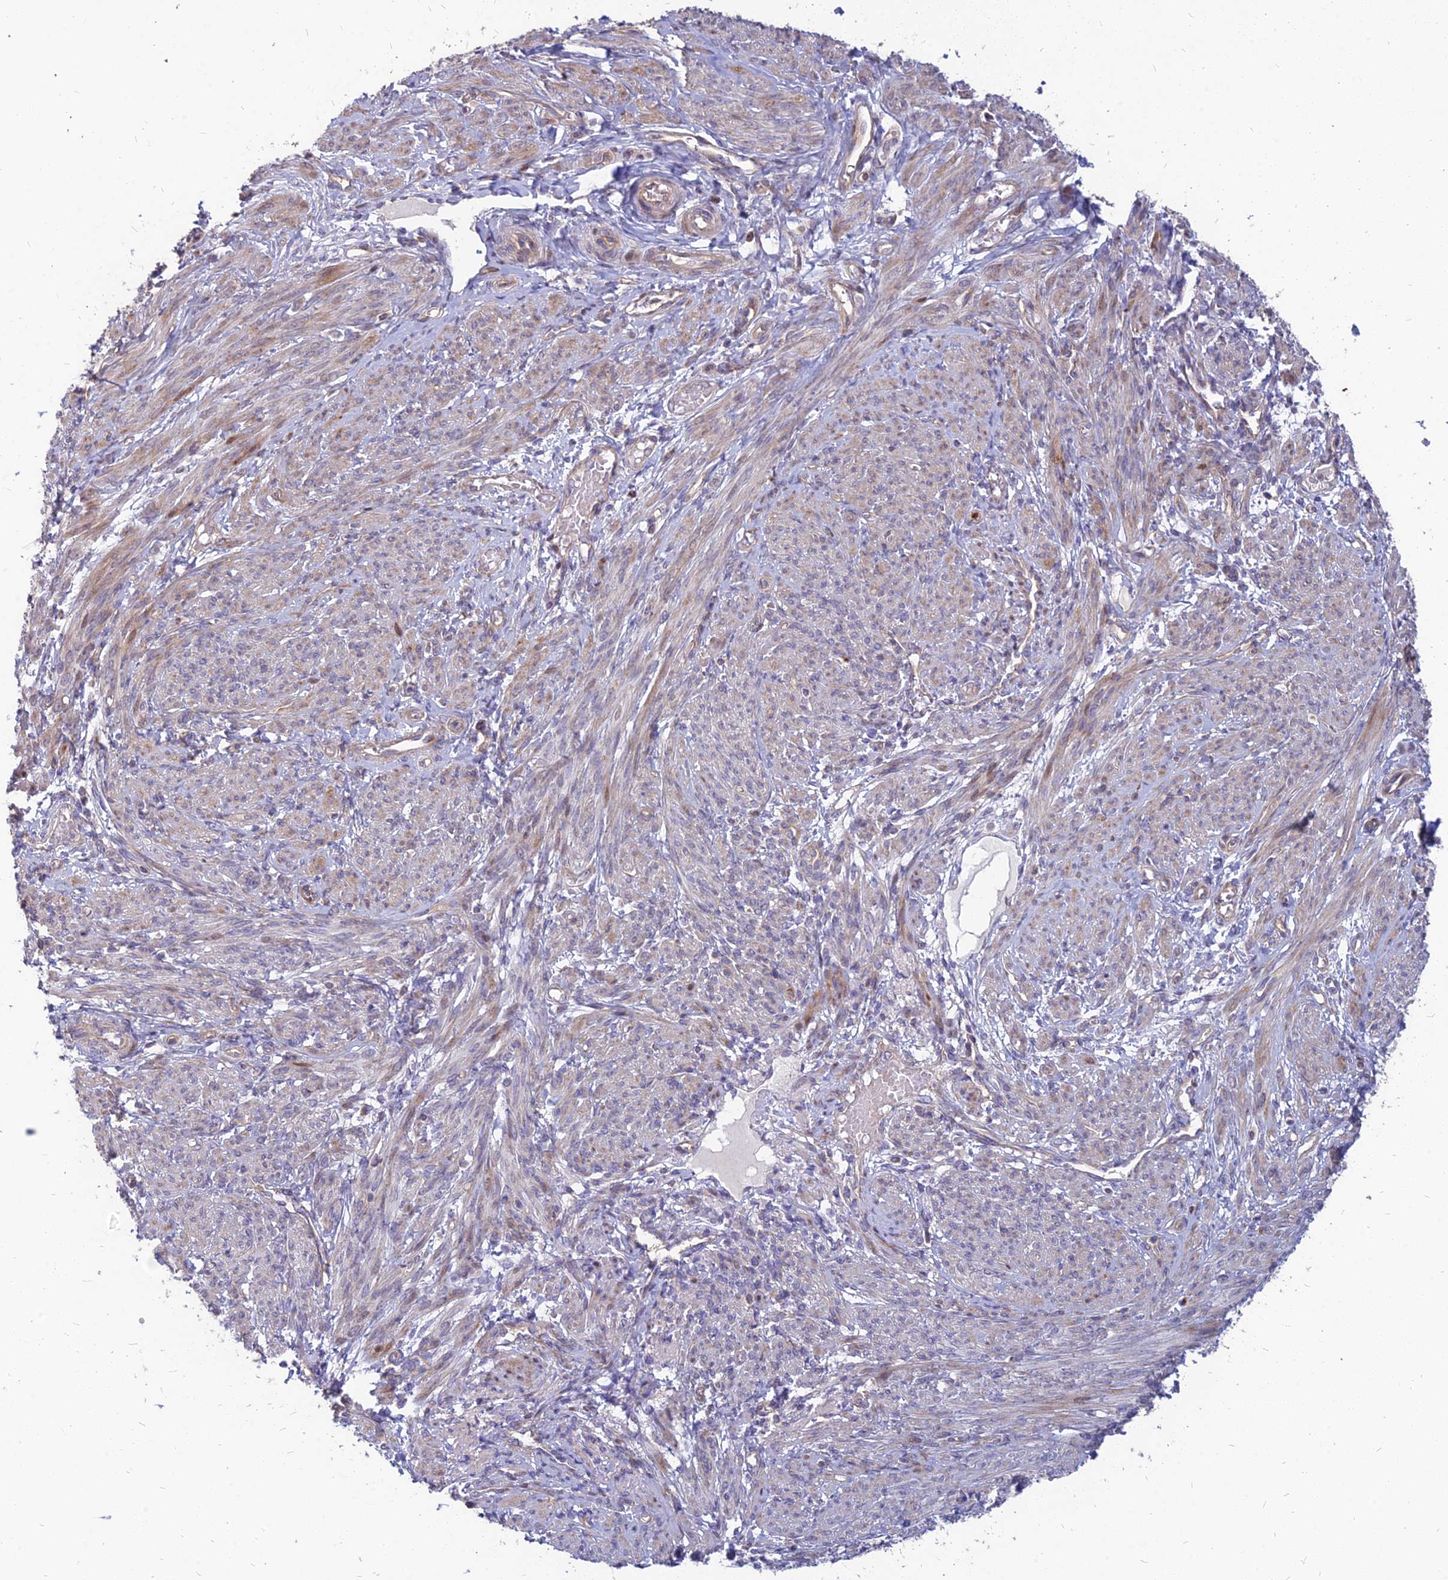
{"staining": {"intensity": "weak", "quantity": "<25%", "location": "cytoplasmic/membranous"}, "tissue": "smooth muscle", "cell_type": "Smooth muscle cells", "image_type": "normal", "snomed": [{"axis": "morphology", "description": "Normal tissue, NOS"}, {"axis": "topography", "description": "Smooth muscle"}], "caption": "The IHC micrograph has no significant staining in smooth muscle cells of smooth muscle.", "gene": "ST3GAL6", "patient": {"sex": "female", "age": 39}}